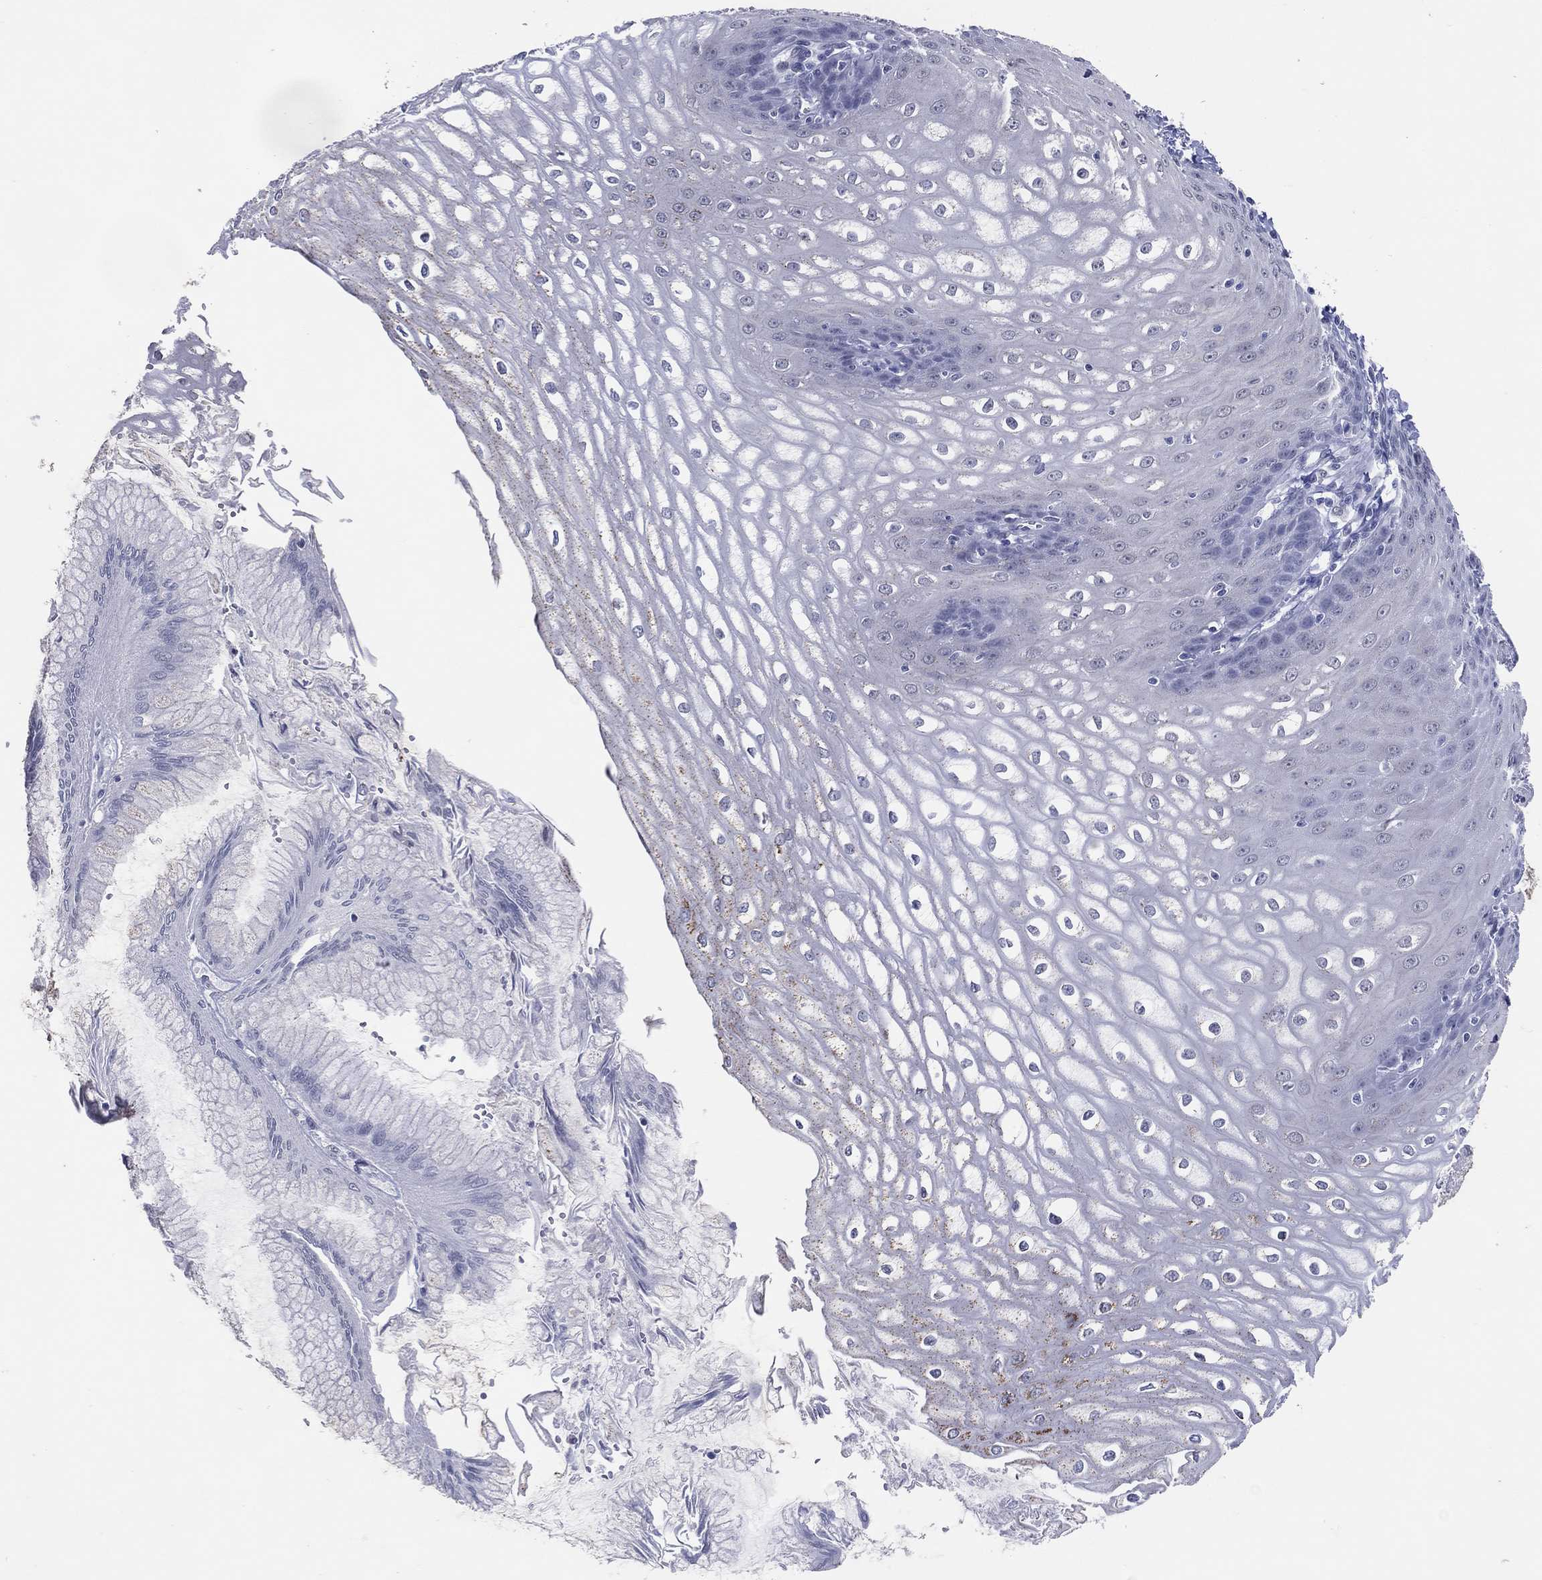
{"staining": {"intensity": "negative", "quantity": "none", "location": "none"}, "tissue": "esophagus", "cell_type": "Squamous epithelial cells", "image_type": "normal", "snomed": [{"axis": "morphology", "description": "Normal tissue, NOS"}, {"axis": "topography", "description": "Esophagus"}], "caption": "Protein analysis of normal esophagus displays no significant positivity in squamous epithelial cells.", "gene": "CFAP58", "patient": {"sex": "male", "age": 58}}